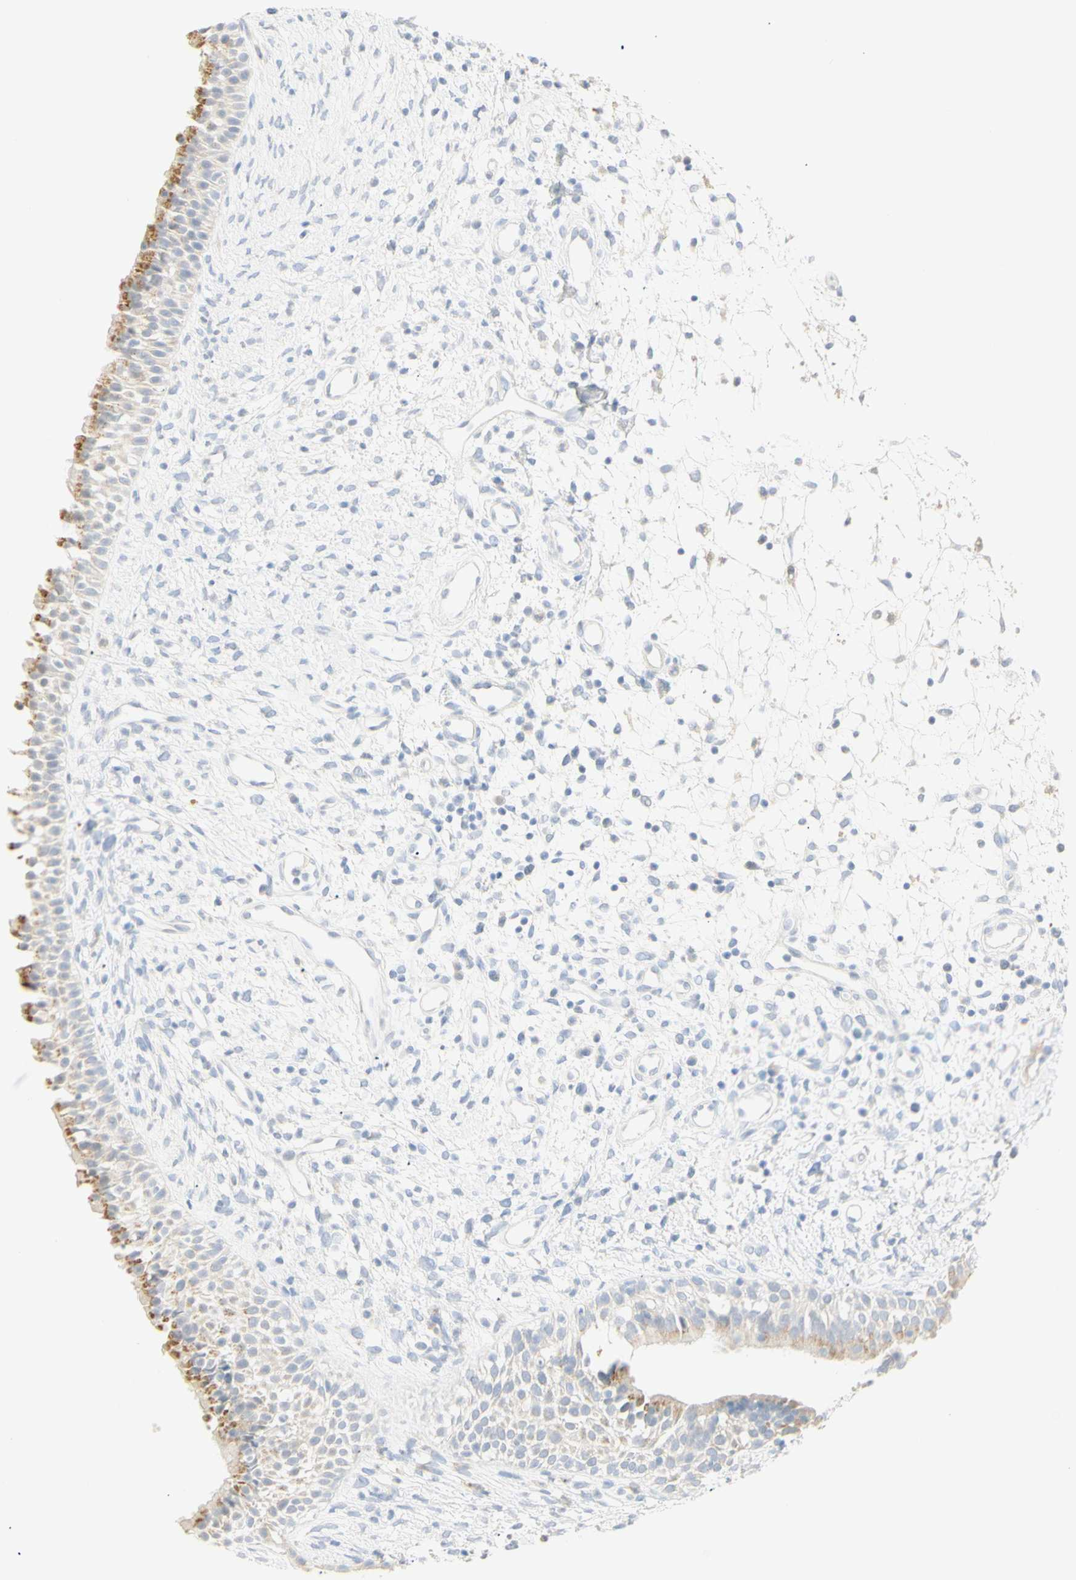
{"staining": {"intensity": "moderate", "quantity": ">75%", "location": "cytoplasmic/membranous"}, "tissue": "nasopharynx", "cell_type": "Respiratory epithelial cells", "image_type": "normal", "snomed": [{"axis": "morphology", "description": "Normal tissue, NOS"}, {"axis": "topography", "description": "Nasopharynx"}], "caption": "This is a histology image of immunohistochemistry (IHC) staining of unremarkable nasopharynx, which shows moderate positivity in the cytoplasmic/membranous of respiratory epithelial cells.", "gene": "B4GALNT3", "patient": {"sex": "male", "age": 22}}